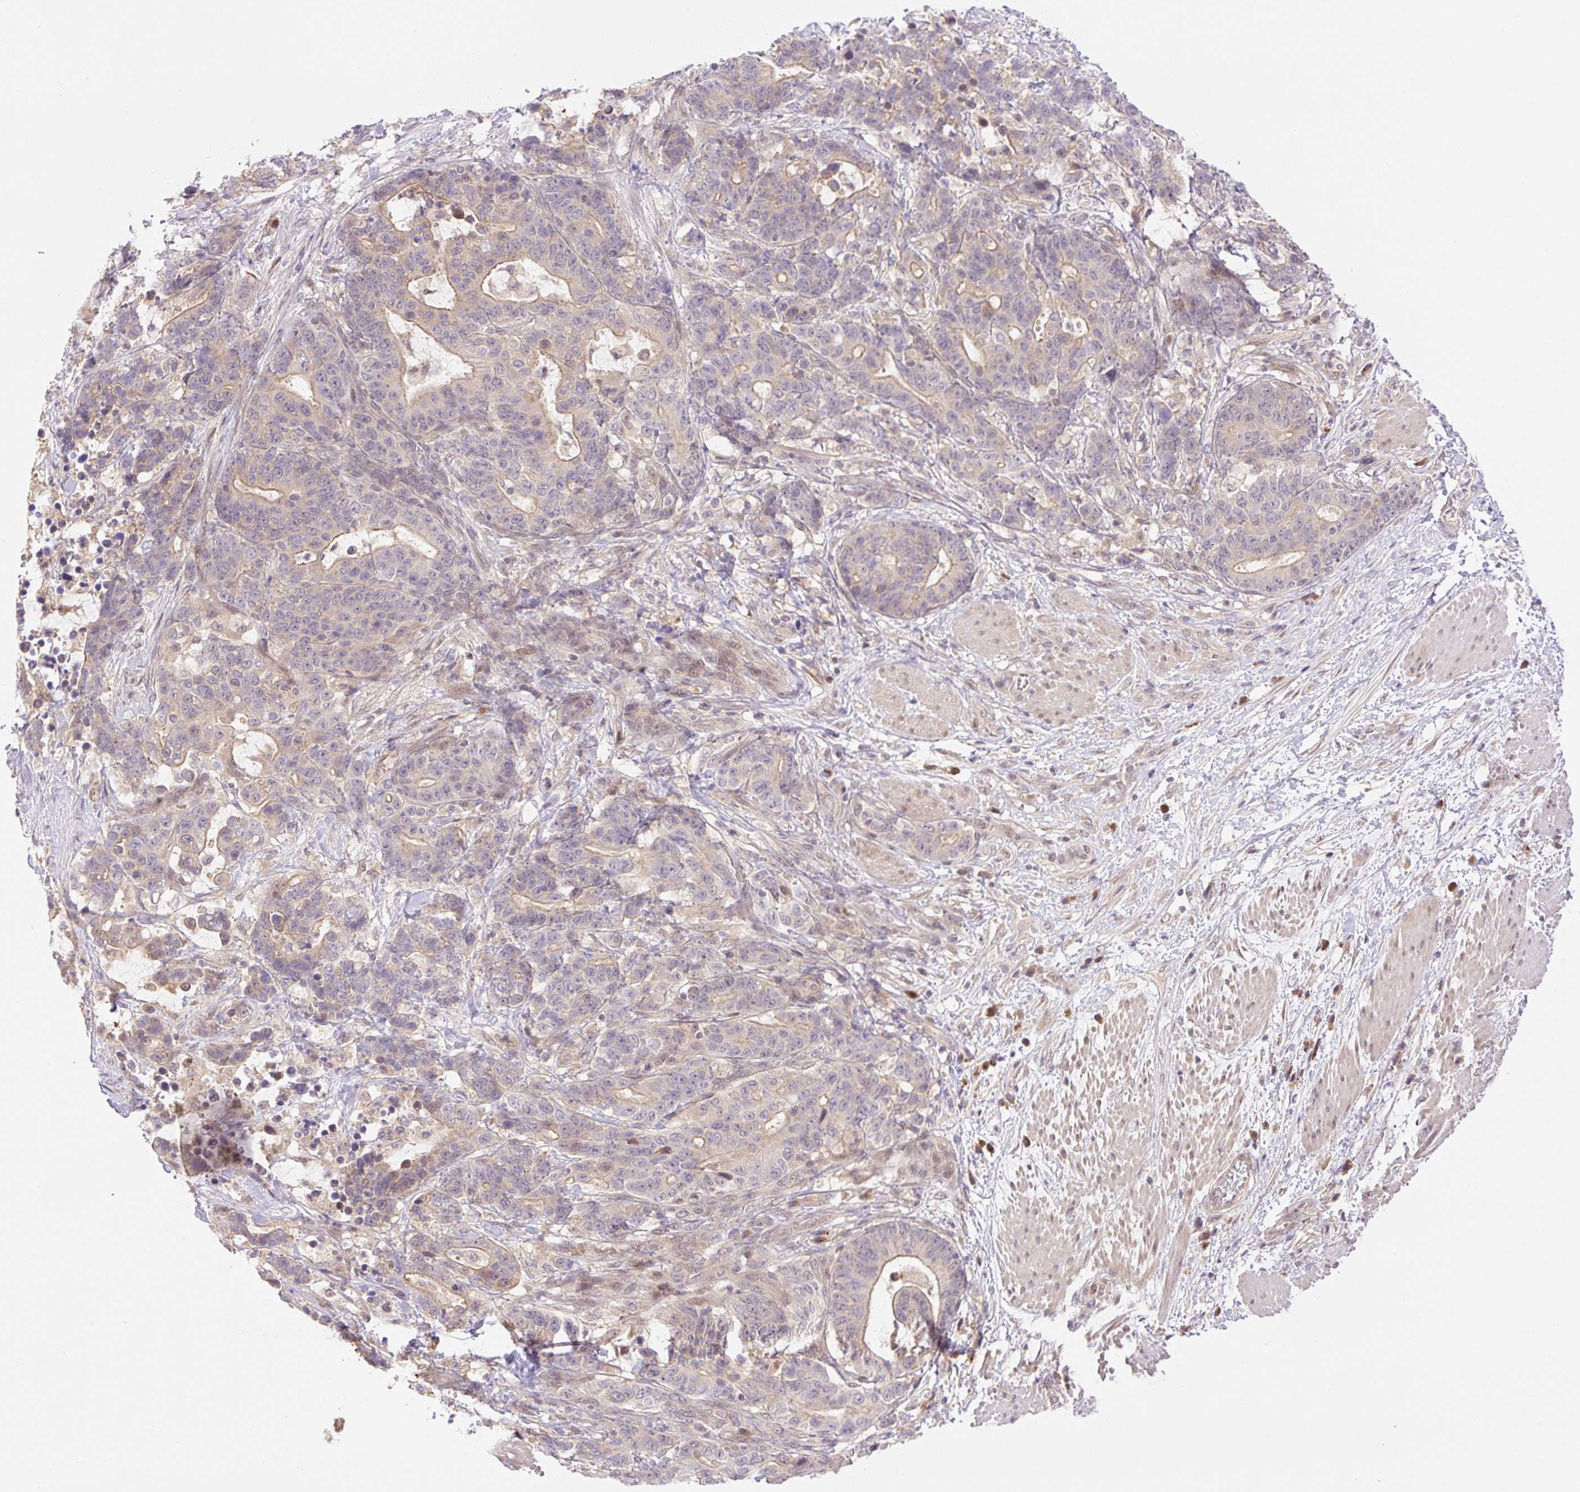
{"staining": {"intensity": "weak", "quantity": ">75%", "location": "cytoplasmic/membranous,nuclear"}, "tissue": "stomach cancer", "cell_type": "Tumor cells", "image_type": "cancer", "snomed": [{"axis": "morphology", "description": "Normal tissue, NOS"}, {"axis": "morphology", "description": "Adenocarcinoma, NOS"}, {"axis": "topography", "description": "Stomach"}], "caption": "This histopathology image exhibits IHC staining of stomach cancer, with low weak cytoplasmic/membranous and nuclear expression in approximately >75% of tumor cells.", "gene": "VPS25", "patient": {"sex": "female", "age": 64}}